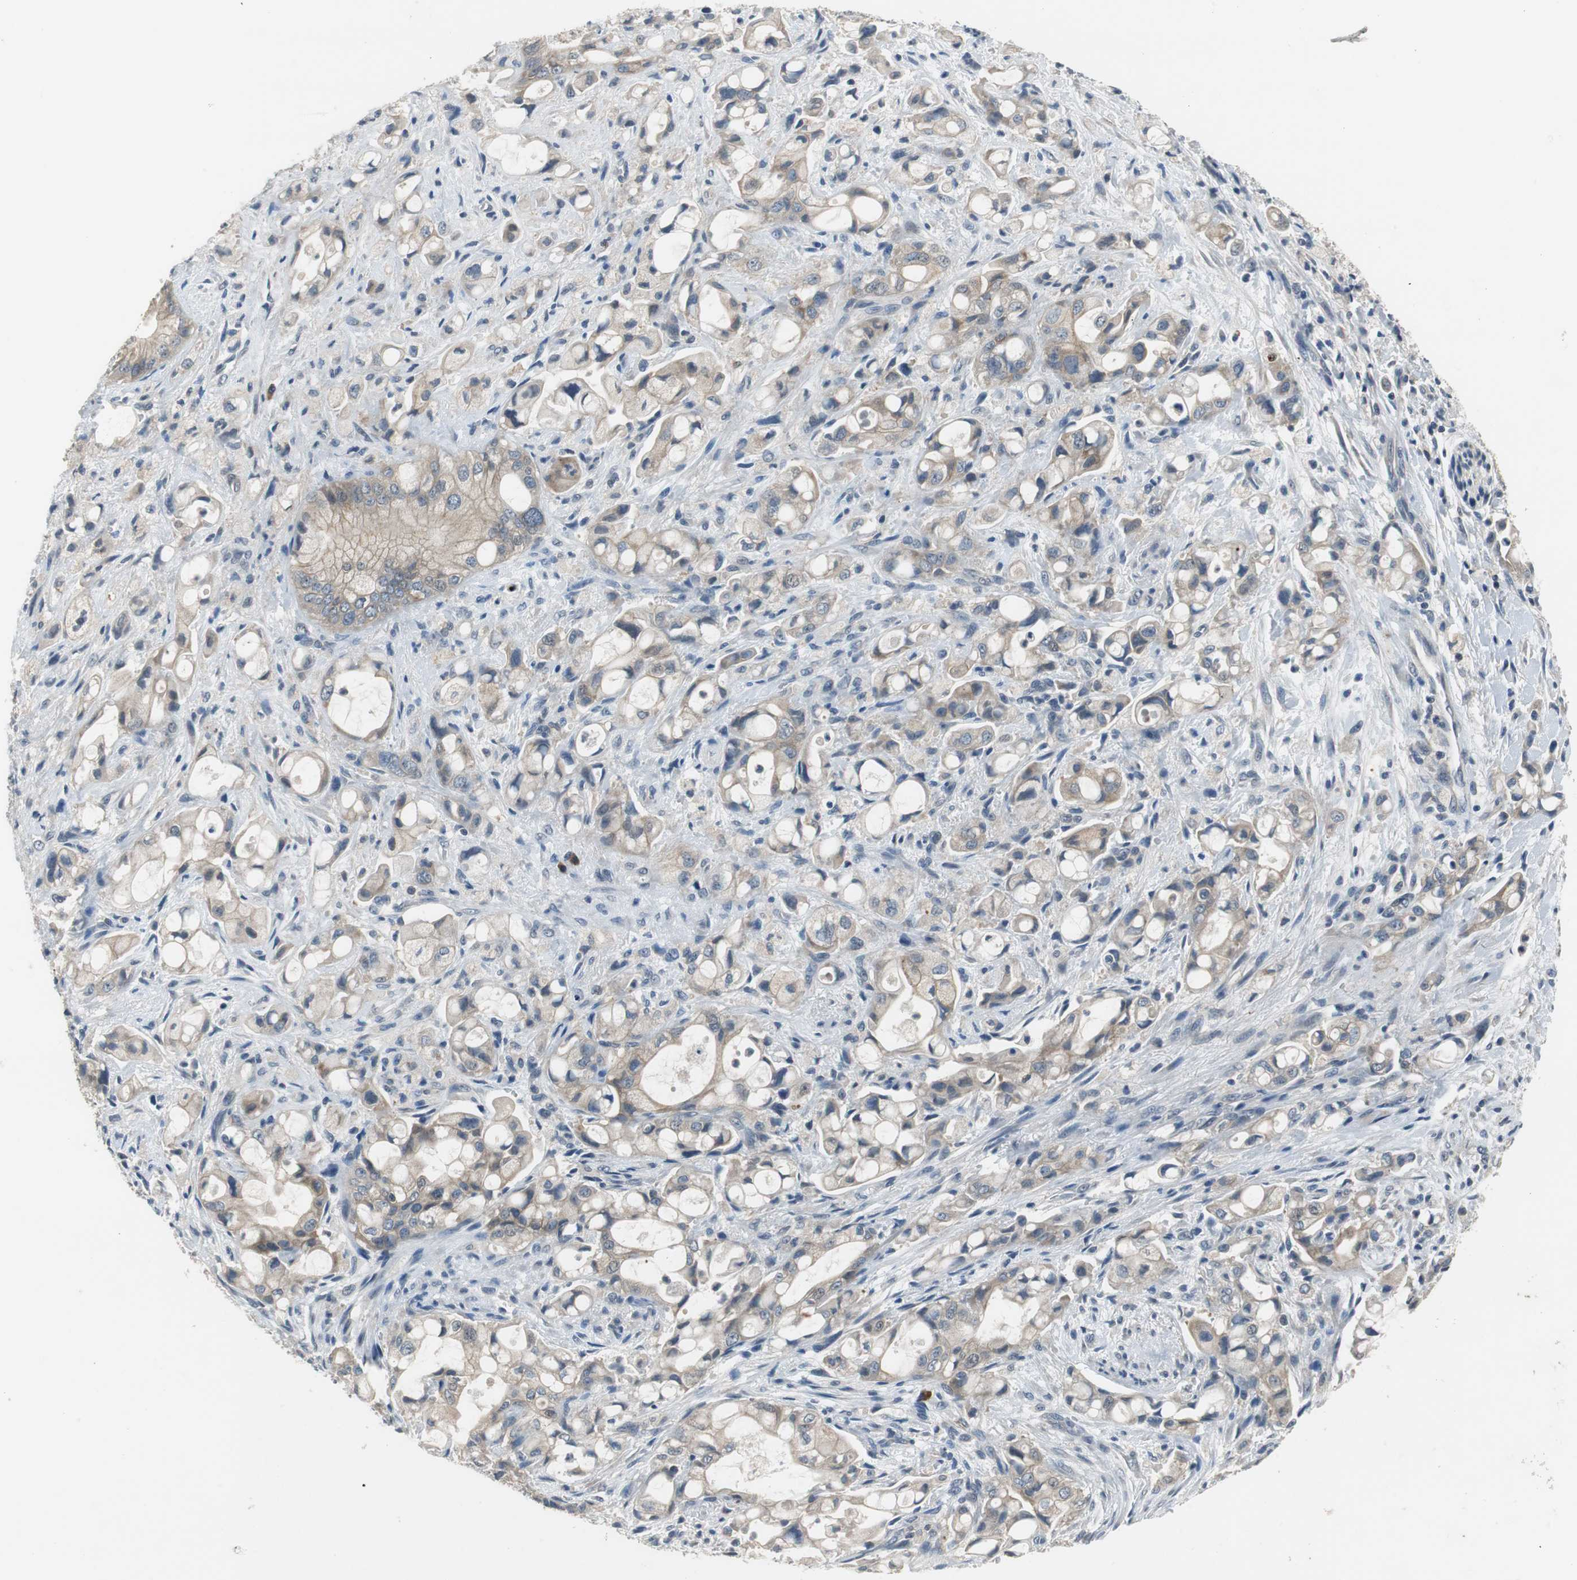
{"staining": {"intensity": "weak", "quantity": "25%-75%", "location": "cytoplasmic/membranous"}, "tissue": "pancreatic cancer", "cell_type": "Tumor cells", "image_type": "cancer", "snomed": [{"axis": "morphology", "description": "Adenocarcinoma, NOS"}, {"axis": "topography", "description": "Pancreas"}], "caption": "The micrograph reveals a brown stain indicating the presence of a protein in the cytoplasmic/membranous of tumor cells in adenocarcinoma (pancreatic).", "gene": "GLCCI1", "patient": {"sex": "male", "age": 79}}